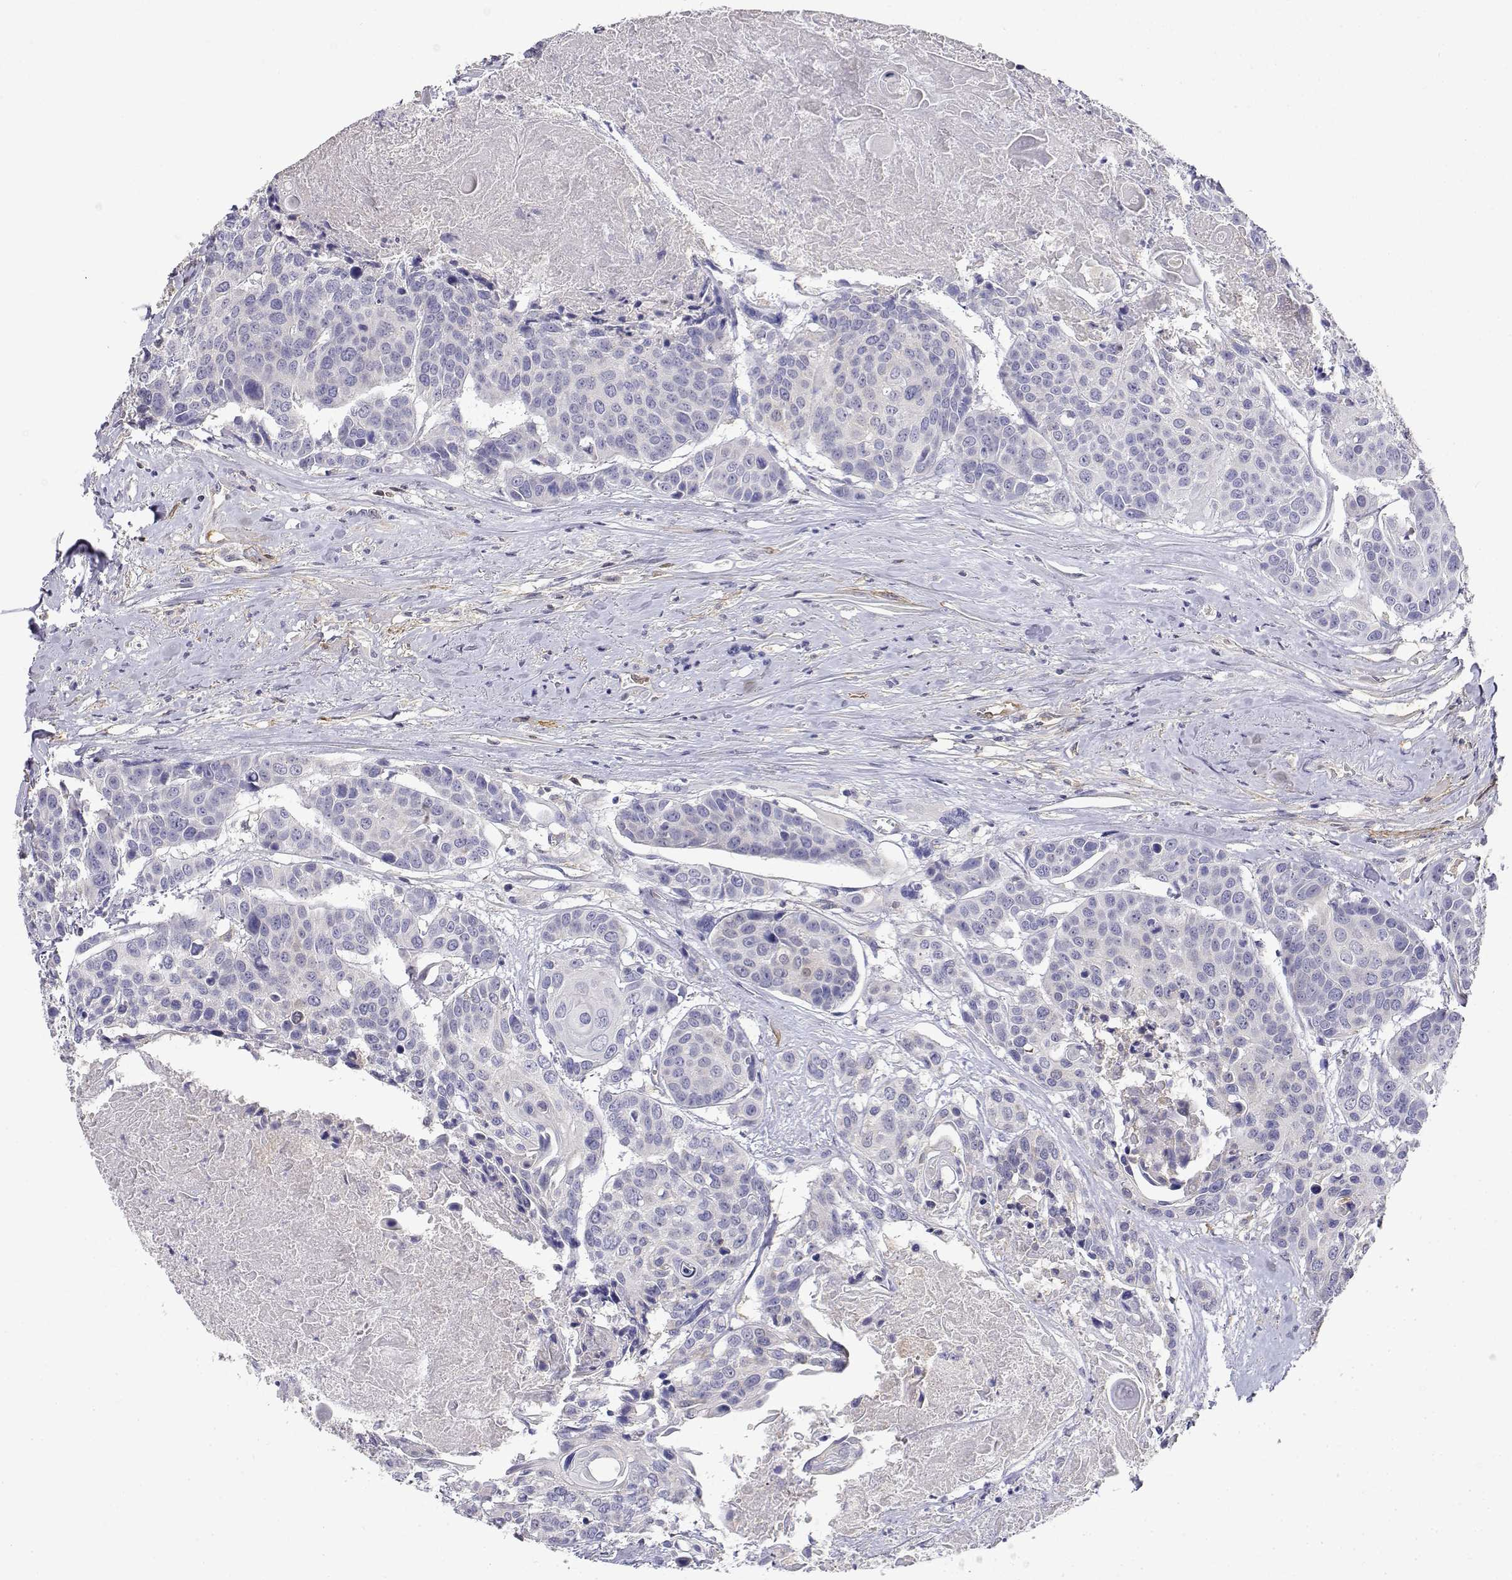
{"staining": {"intensity": "negative", "quantity": "none", "location": "none"}, "tissue": "head and neck cancer", "cell_type": "Tumor cells", "image_type": "cancer", "snomed": [{"axis": "morphology", "description": "Squamous cell carcinoma, NOS"}, {"axis": "topography", "description": "Oral tissue"}, {"axis": "topography", "description": "Head-Neck"}], "caption": "Micrograph shows no protein staining in tumor cells of head and neck cancer (squamous cell carcinoma) tissue.", "gene": "ADA", "patient": {"sex": "male", "age": 56}}